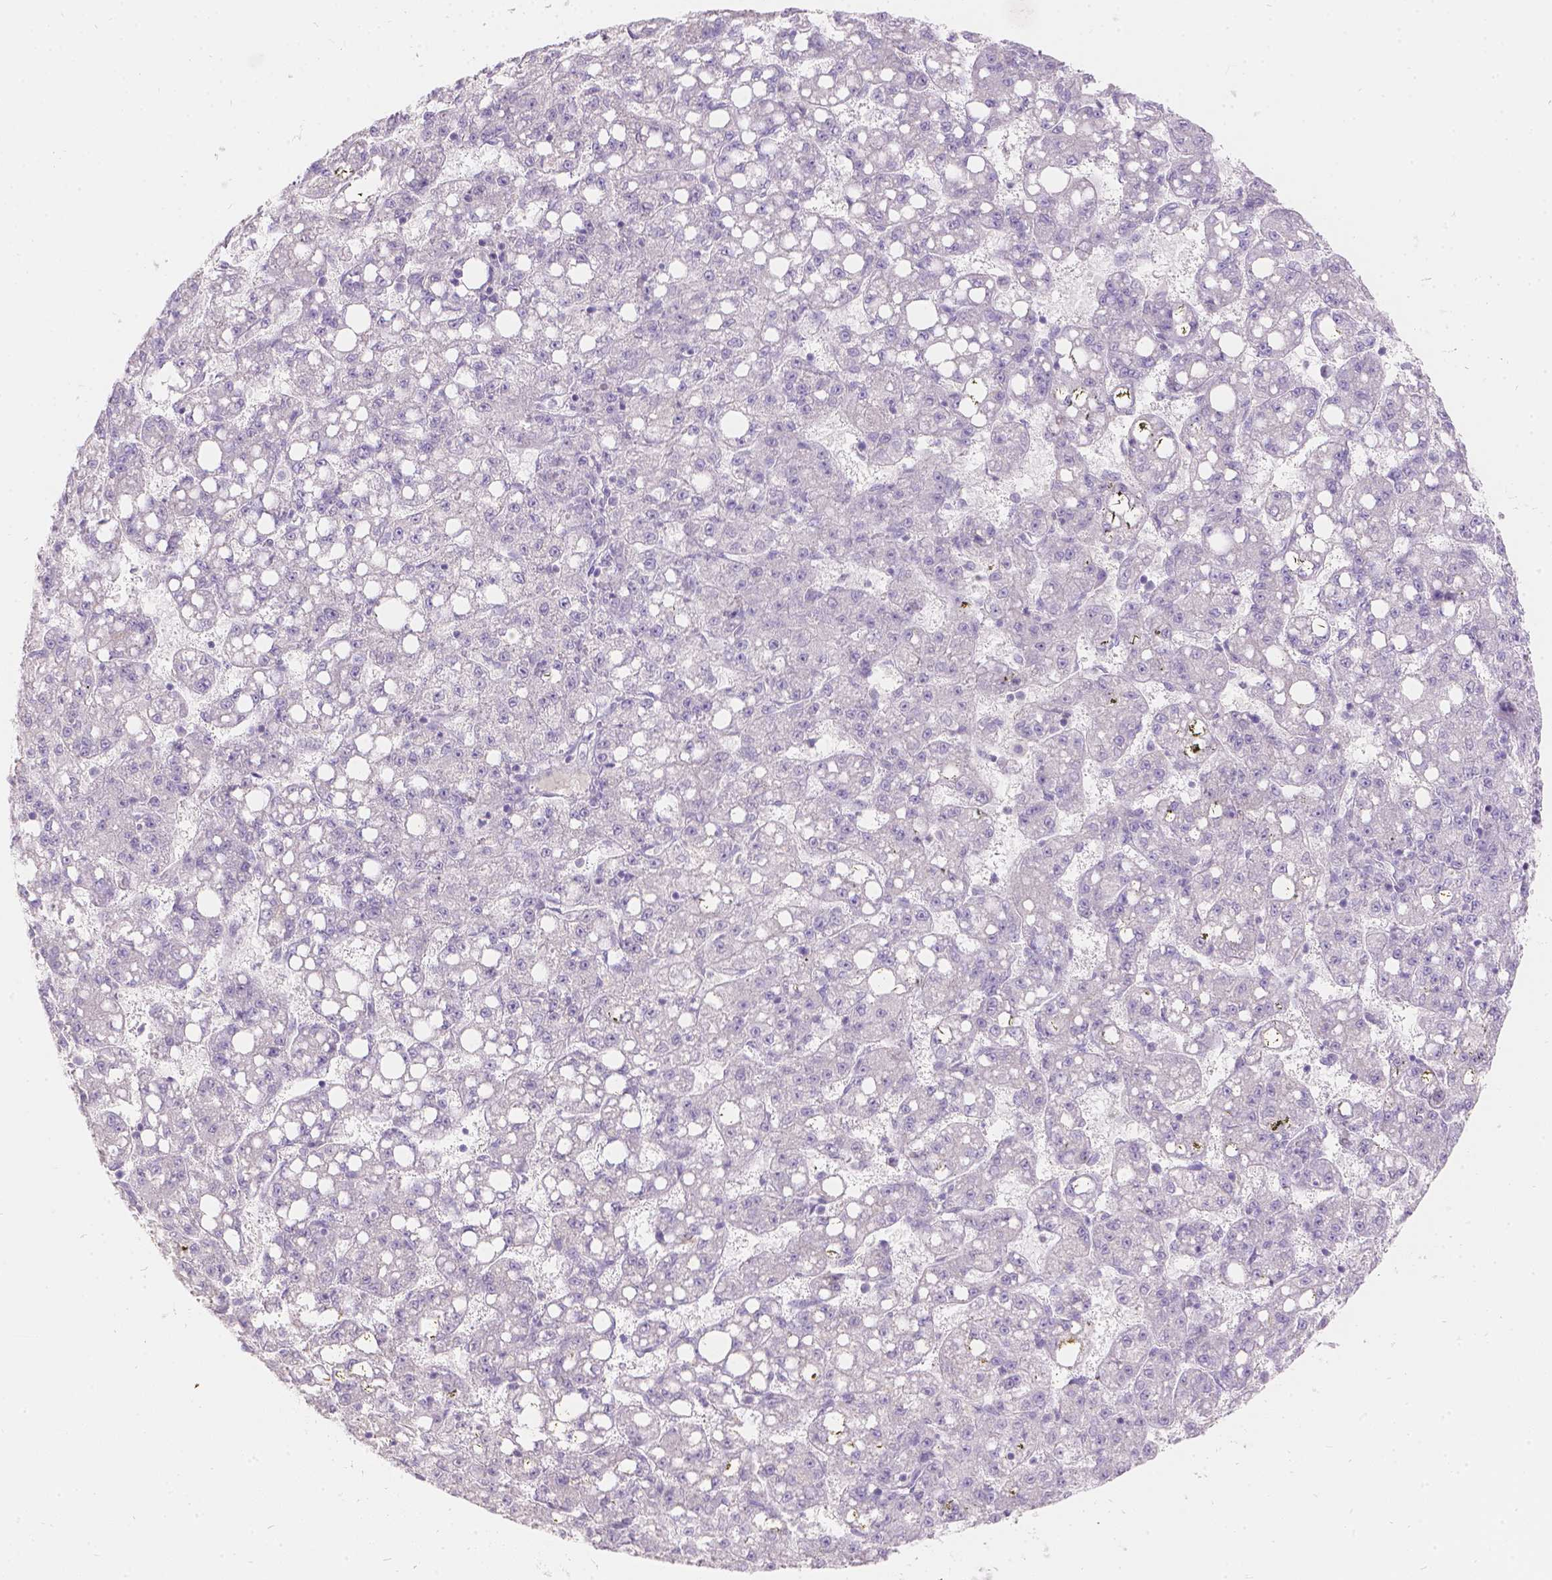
{"staining": {"intensity": "negative", "quantity": "none", "location": "none"}, "tissue": "liver cancer", "cell_type": "Tumor cells", "image_type": "cancer", "snomed": [{"axis": "morphology", "description": "Carcinoma, Hepatocellular, NOS"}, {"axis": "topography", "description": "Liver"}], "caption": "Human liver hepatocellular carcinoma stained for a protein using immunohistochemistry displays no expression in tumor cells.", "gene": "HTN3", "patient": {"sex": "female", "age": 65}}